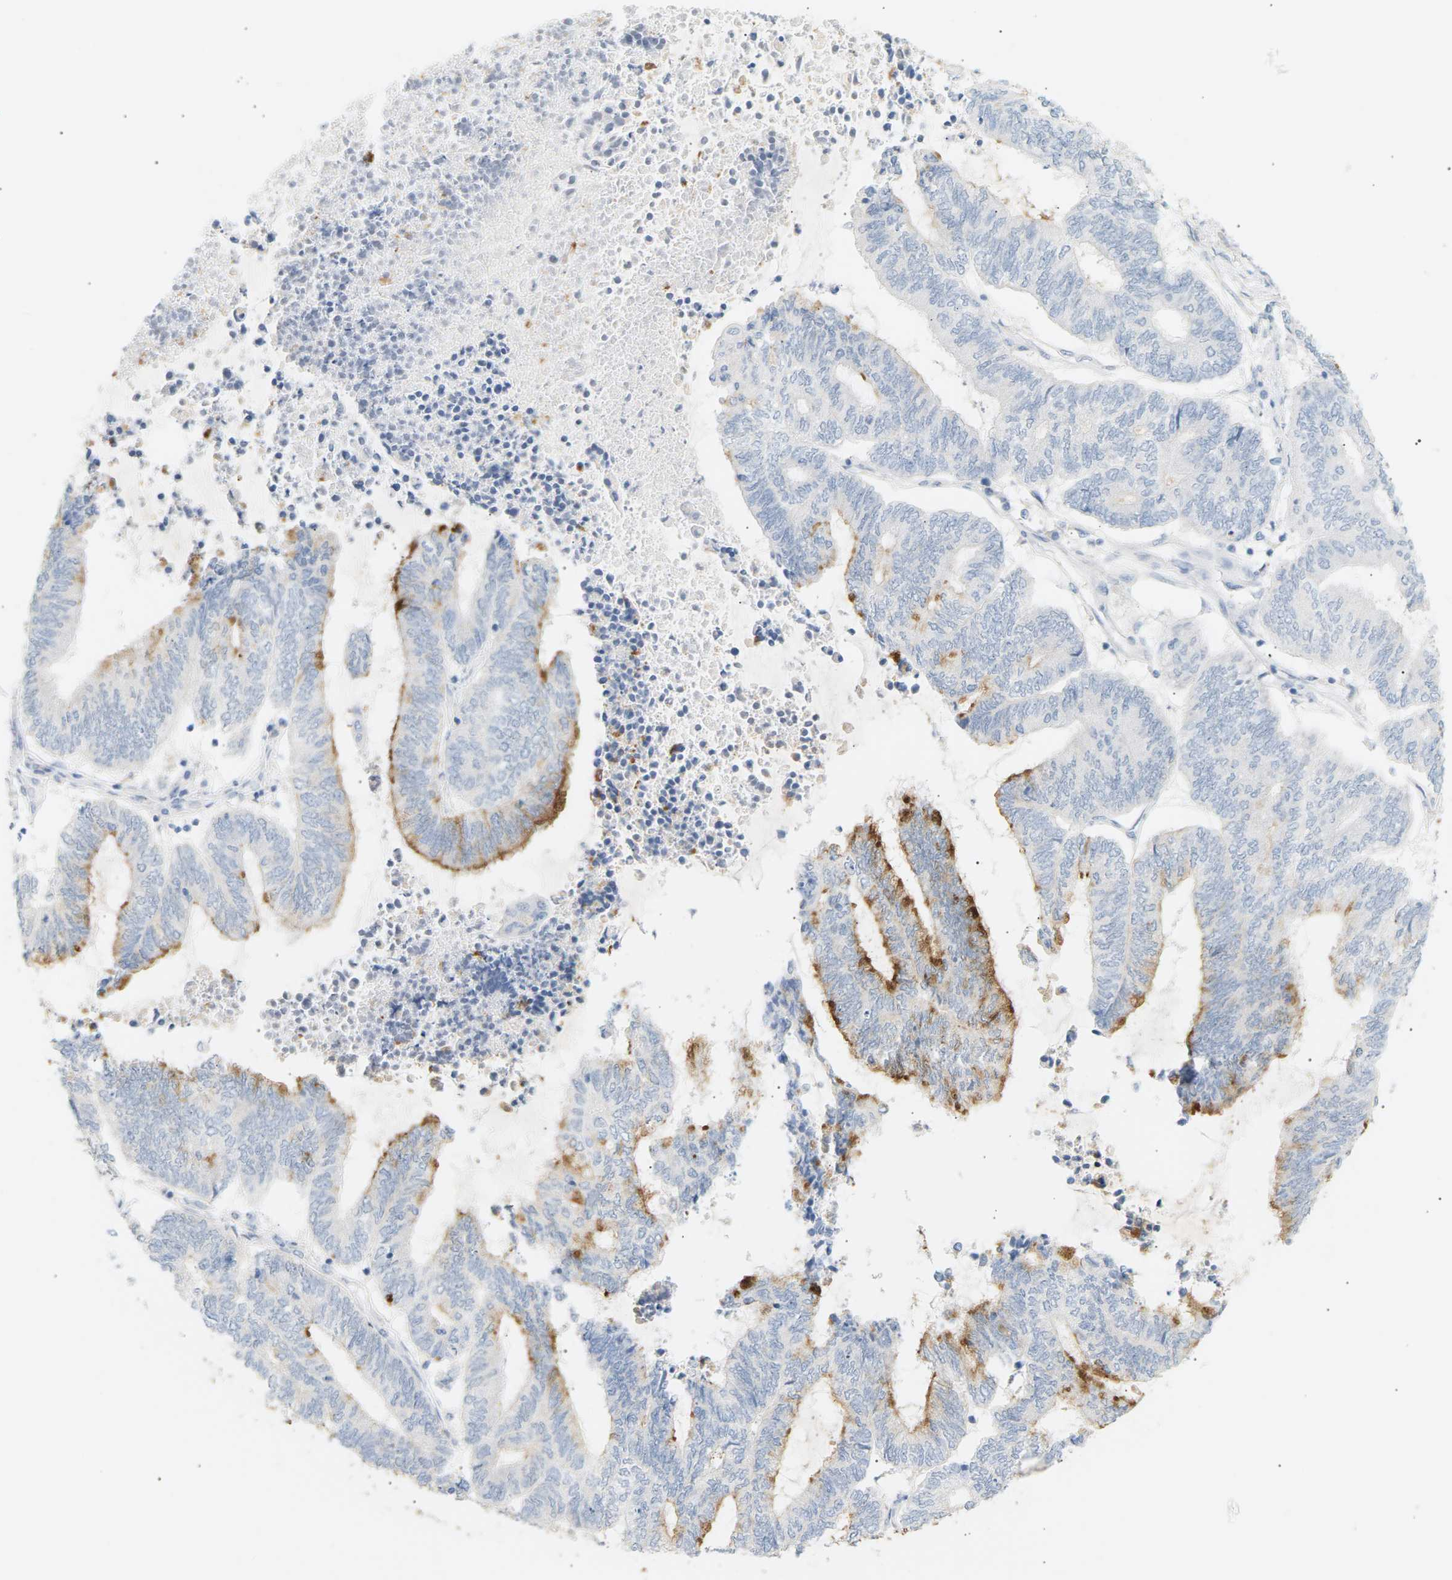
{"staining": {"intensity": "moderate", "quantity": "<25%", "location": "cytoplasmic/membranous"}, "tissue": "endometrial cancer", "cell_type": "Tumor cells", "image_type": "cancer", "snomed": [{"axis": "morphology", "description": "Adenocarcinoma, NOS"}, {"axis": "topography", "description": "Uterus"}, {"axis": "topography", "description": "Endometrium"}], "caption": "Human adenocarcinoma (endometrial) stained with a brown dye displays moderate cytoplasmic/membranous positive expression in approximately <25% of tumor cells.", "gene": "CLU", "patient": {"sex": "female", "age": 70}}